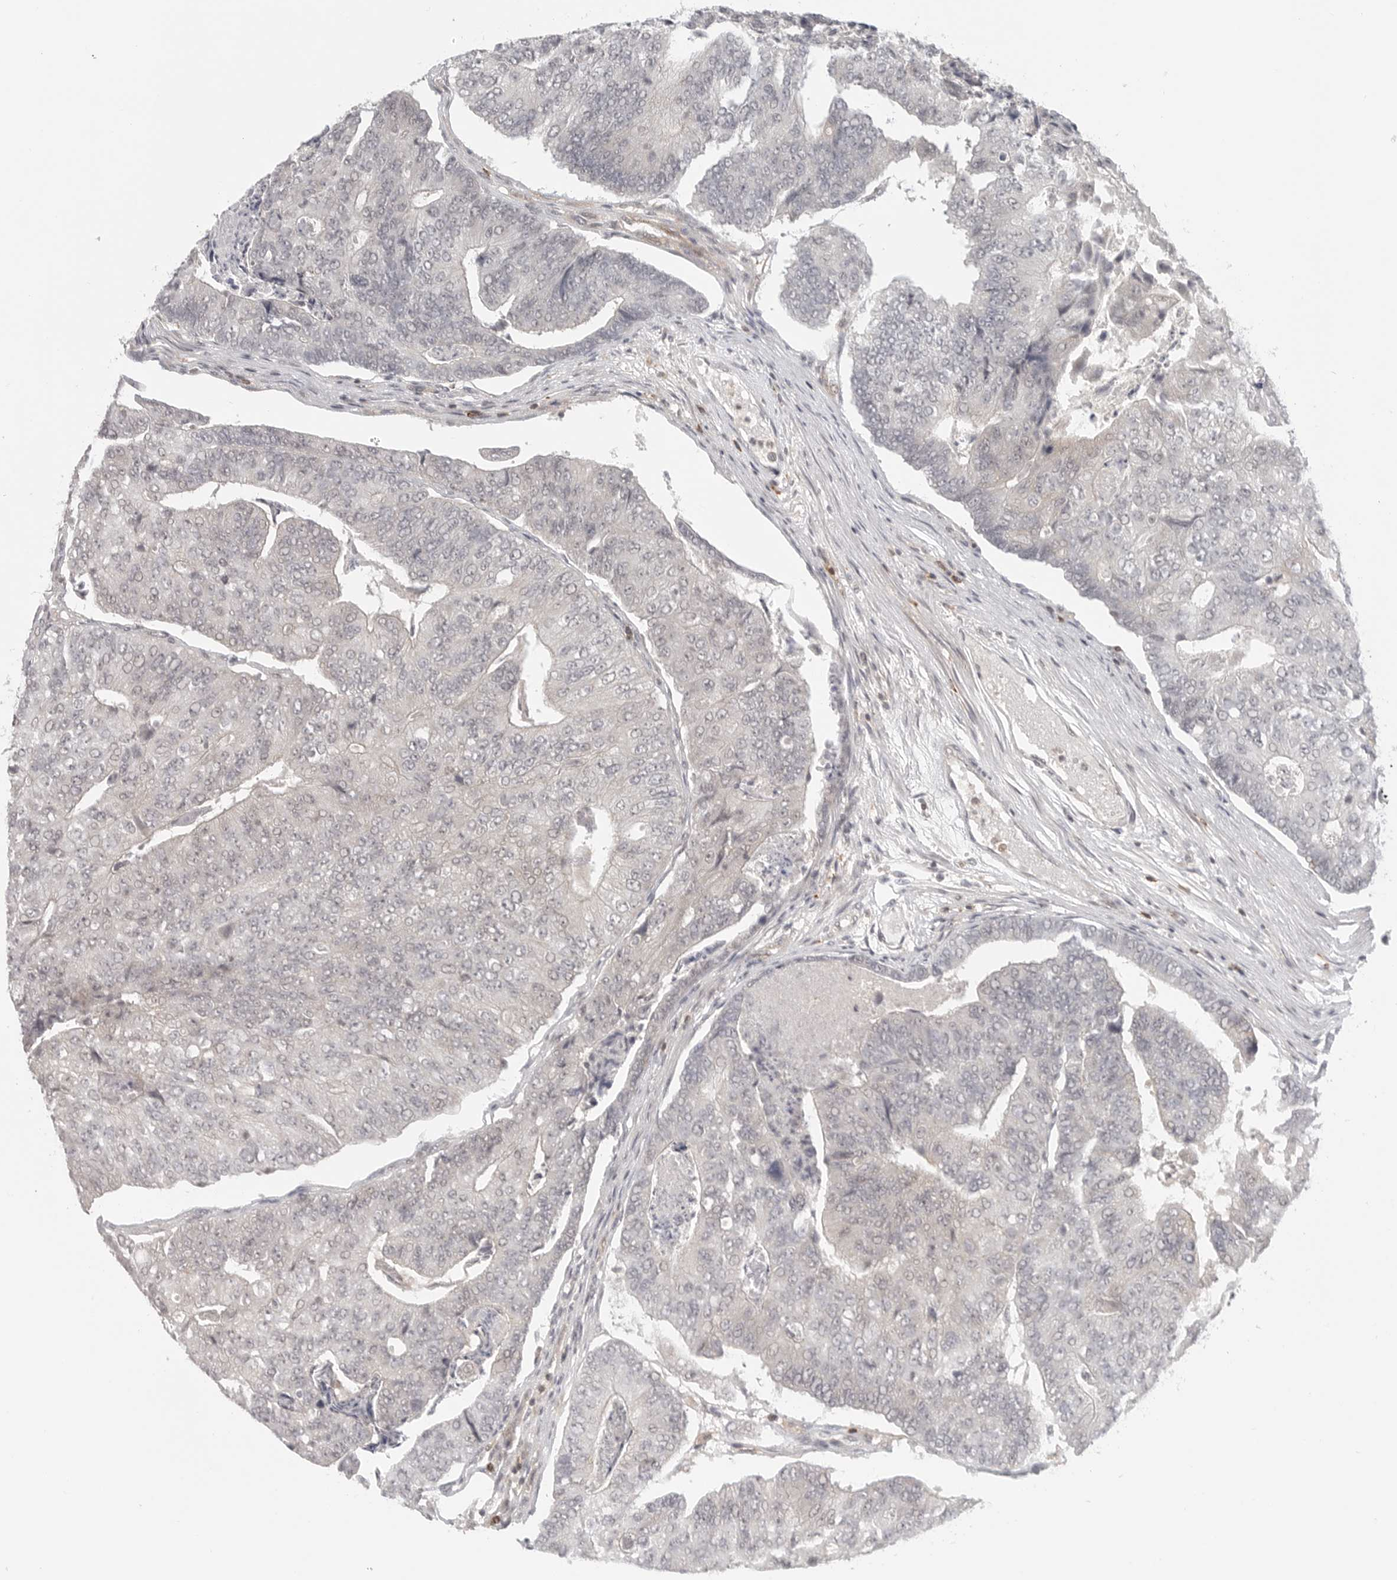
{"staining": {"intensity": "weak", "quantity": "<25%", "location": "cytoplasmic/membranous"}, "tissue": "colorectal cancer", "cell_type": "Tumor cells", "image_type": "cancer", "snomed": [{"axis": "morphology", "description": "Adenocarcinoma, NOS"}, {"axis": "topography", "description": "Colon"}], "caption": "Immunohistochemistry (IHC) of colorectal adenocarcinoma displays no expression in tumor cells.", "gene": "SH3KBP1", "patient": {"sex": "female", "age": 67}}